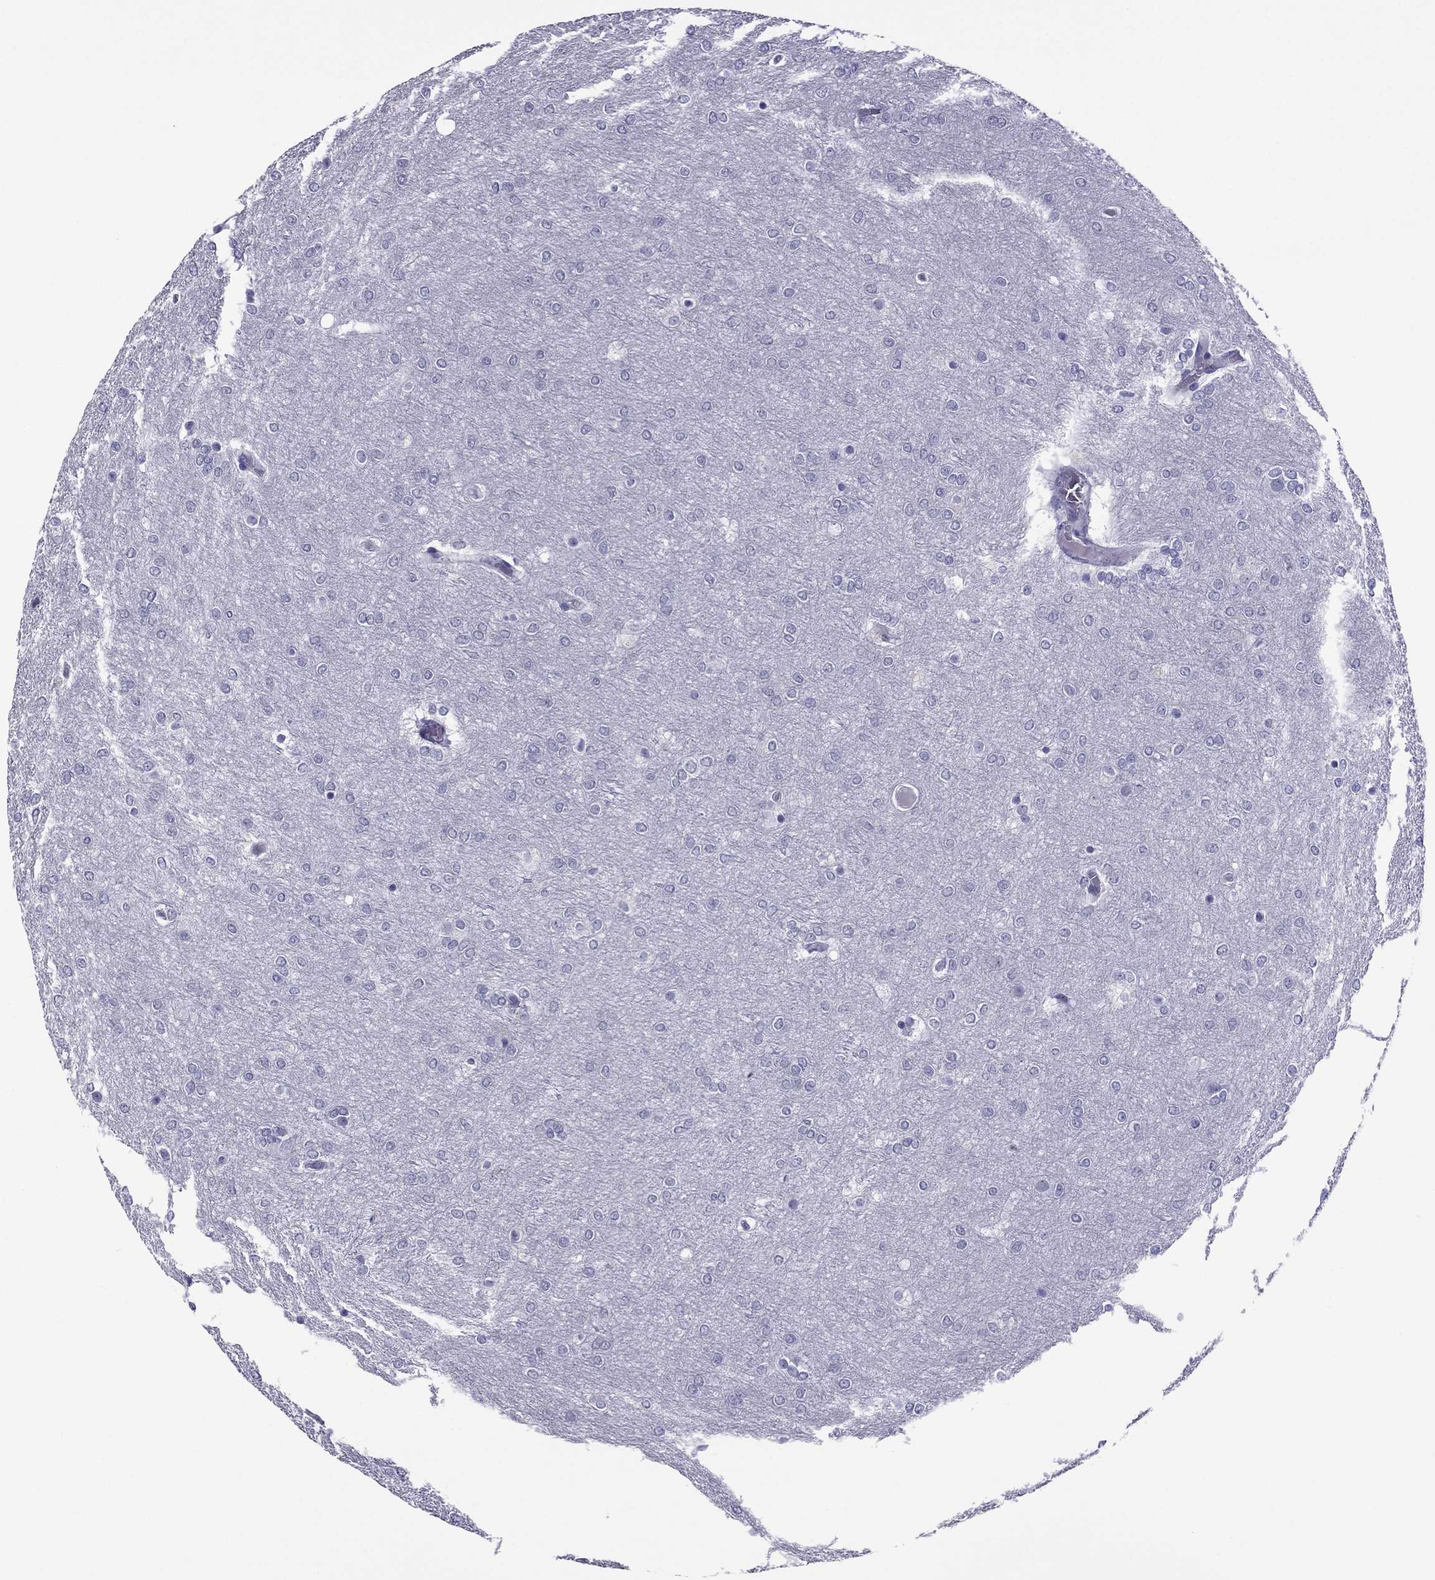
{"staining": {"intensity": "negative", "quantity": "none", "location": "none"}, "tissue": "glioma", "cell_type": "Tumor cells", "image_type": "cancer", "snomed": [{"axis": "morphology", "description": "Glioma, malignant, High grade"}, {"axis": "topography", "description": "Brain"}], "caption": "This is an IHC image of human malignant glioma (high-grade). There is no expression in tumor cells.", "gene": "MYLK3", "patient": {"sex": "female", "age": 61}}